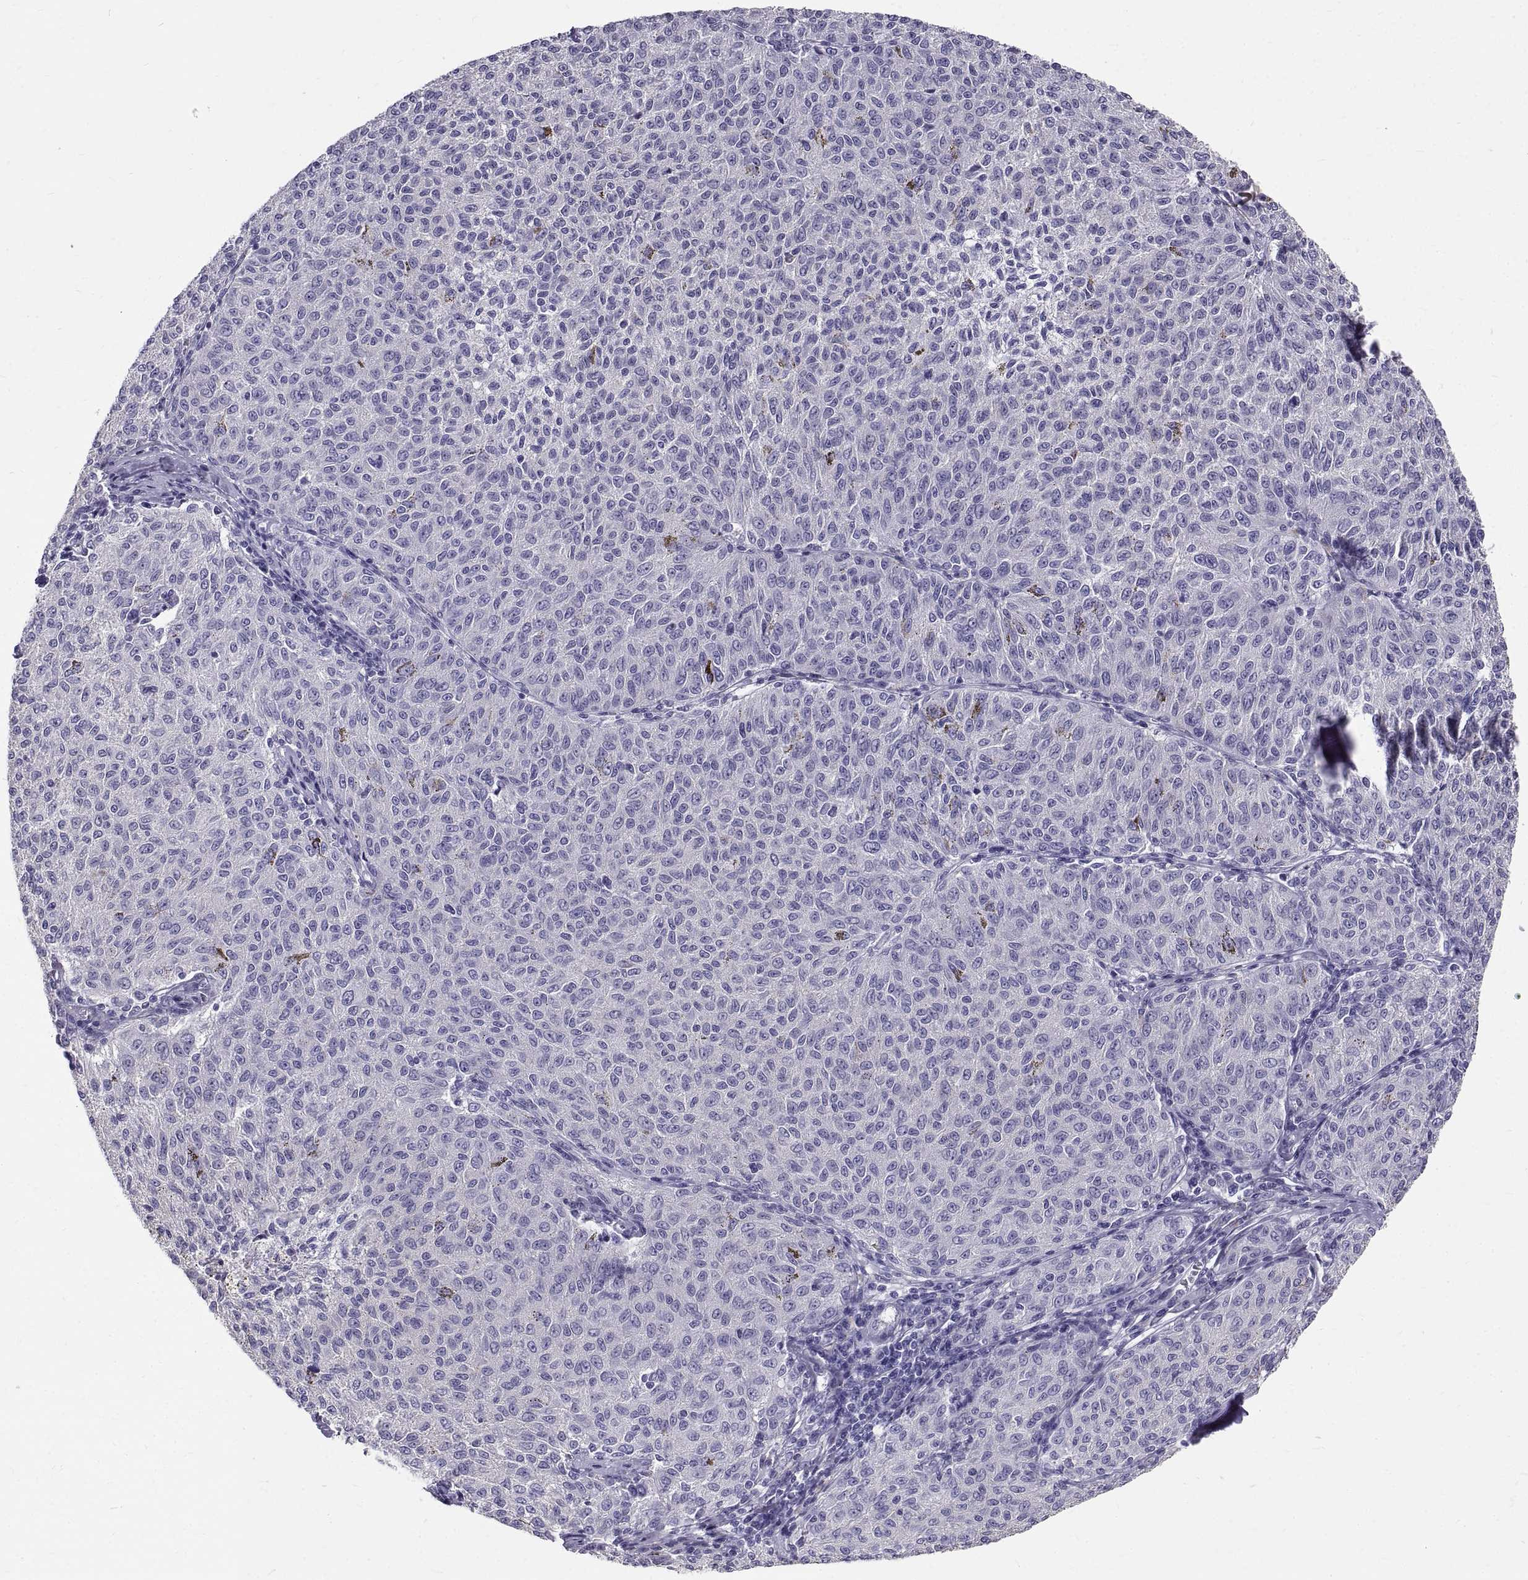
{"staining": {"intensity": "negative", "quantity": "none", "location": "none"}, "tissue": "melanoma", "cell_type": "Tumor cells", "image_type": "cancer", "snomed": [{"axis": "morphology", "description": "Malignant melanoma, NOS"}, {"axis": "topography", "description": "Skin"}], "caption": "Melanoma stained for a protein using immunohistochemistry (IHC) shows no staining tumor cells.", "gene": "GNG12", "patient": {"sex": "female", "age": 72}}